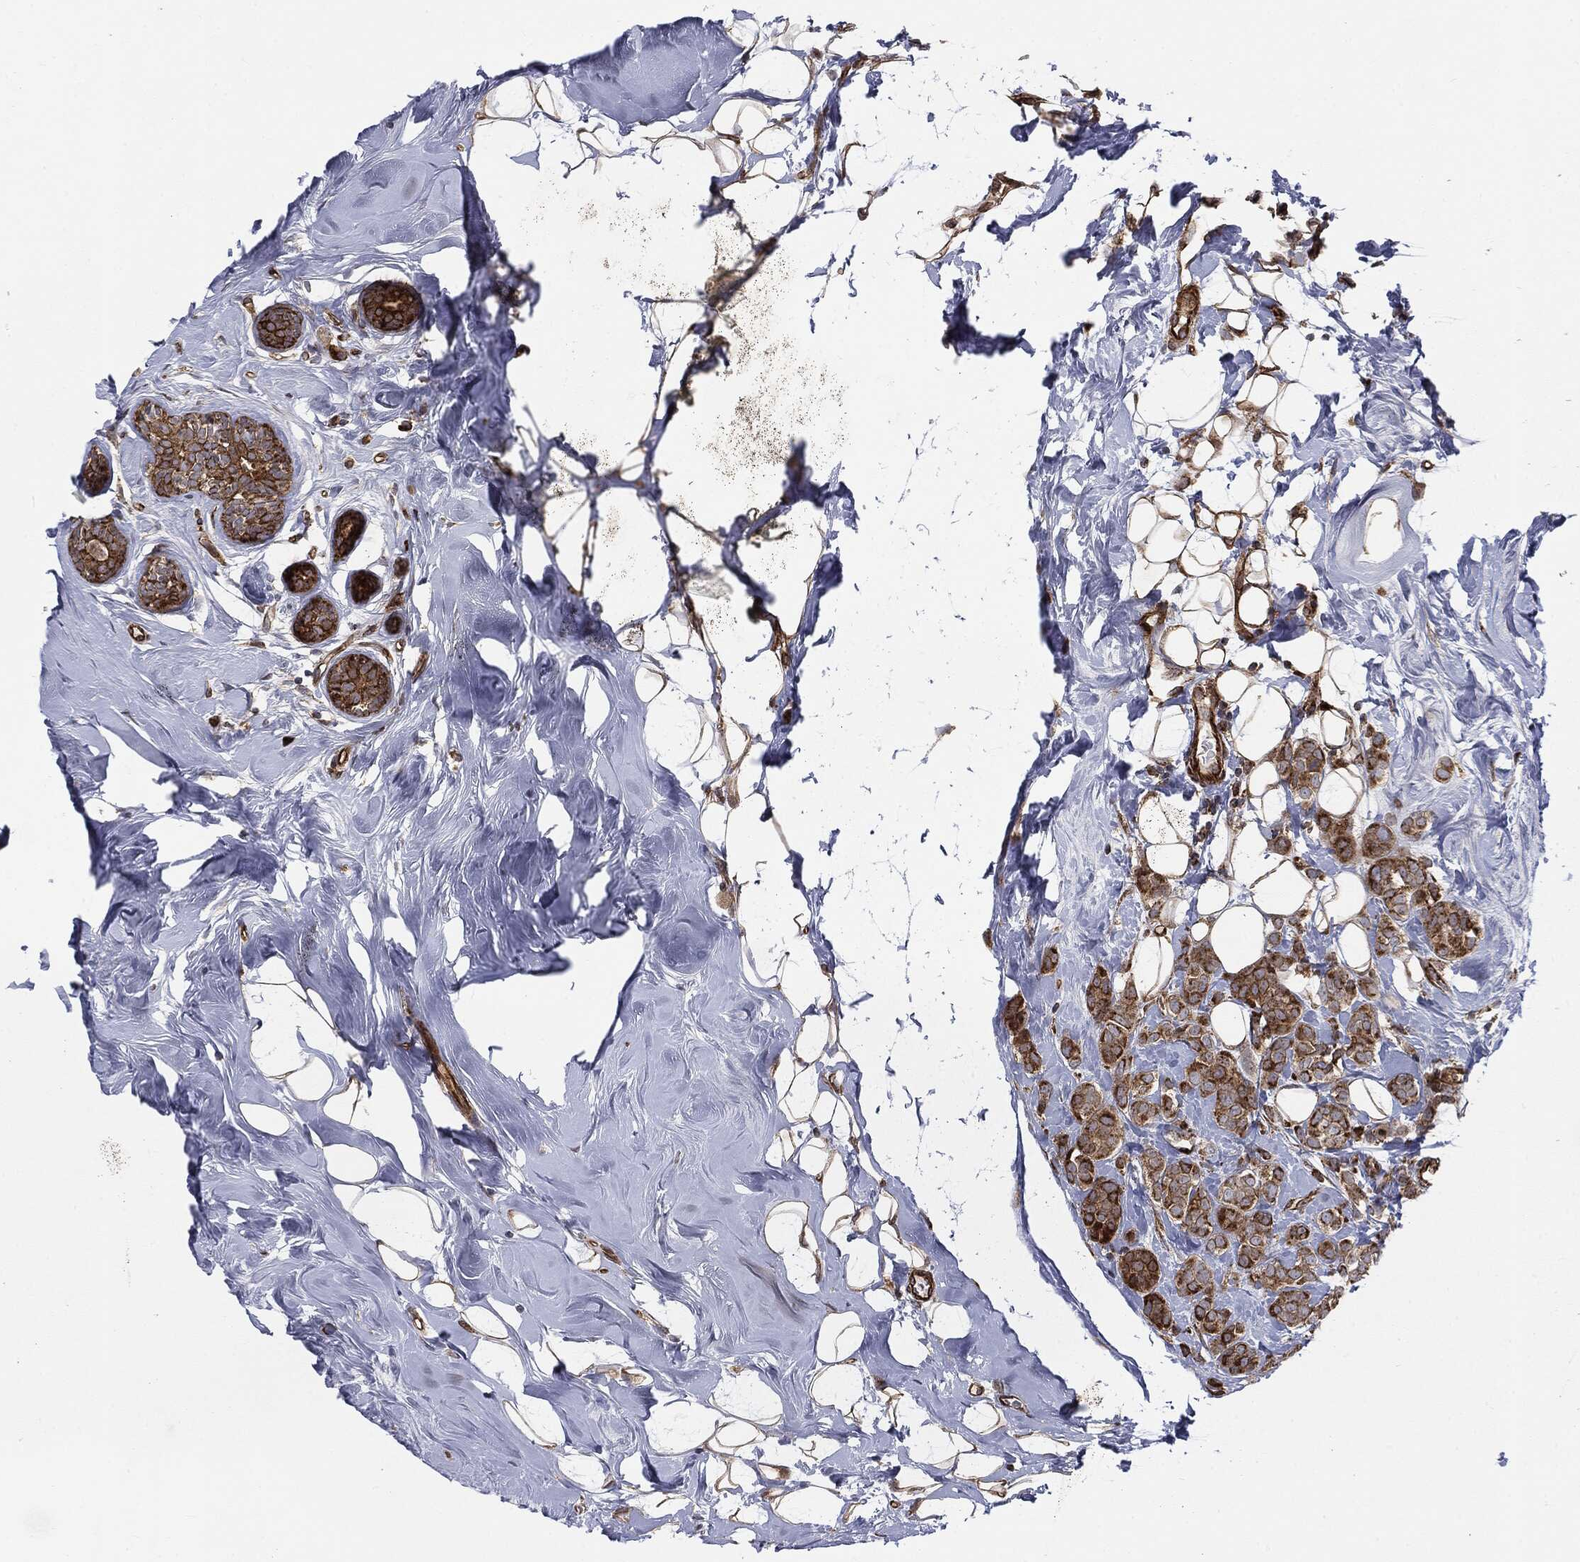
{"staining": {"intensity": "strong", "quantity": ">75%", "location": "cytoplasmic/membranous"}, "tissue": "breast cancer", "cell_type": "Tumor cells", "image_type": "cancer", "snomed": [{"axis": "morphology", "description": "Lobular carcinoma"}, {"axis": "topography", "description": "Breast"}], "caption": "About >75% of tumor cells in breast cancer (lobular carcinoma) show strong cytoplasmic/membranous protein staining as visualized by brown immunohistochemical staining.", "gene": "CYLD", "patient": {"sex": "female", "age": 49}}